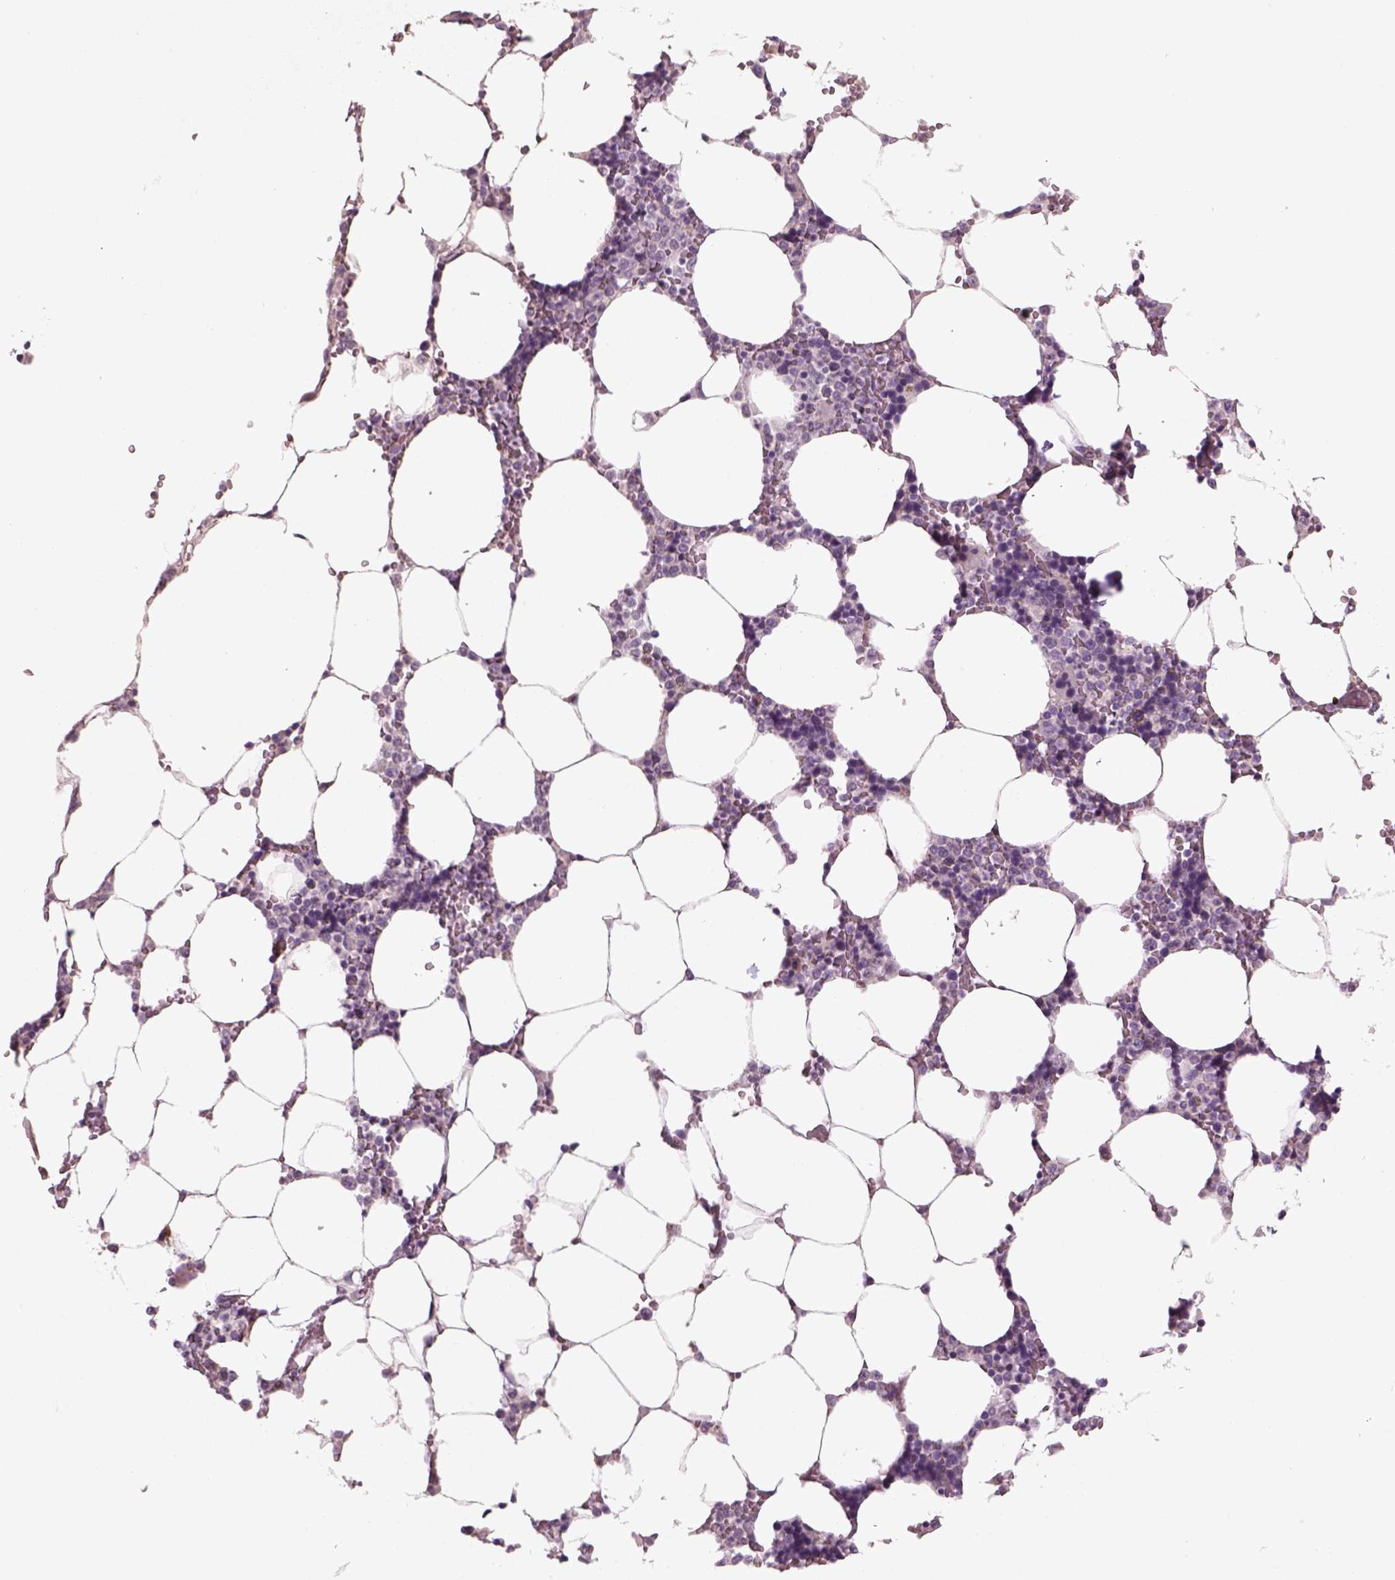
{"staining": {"intensity": "negative", "quantity": "none", "location": "none"}, "tissue": "bone marrow", "cell_type": "Hematopoietic cells", "image_type": "normal", "snomed": [{"axis": "morphology", "description": "Normal tissue, NOS"}, {"axis": "topography", "description": "Bone marrow"}], "caption": "DAB immunohistochemical staining of unremarkable human bone marrow reveals no significant positivity in hematopoietic cells. (Brightfield microscopy of DAB (3,3'-diaminobenzidine) immunohistochemistry at high magnification).", "gene": "PENK", "patient": {"sex": "female", "age": 52}}